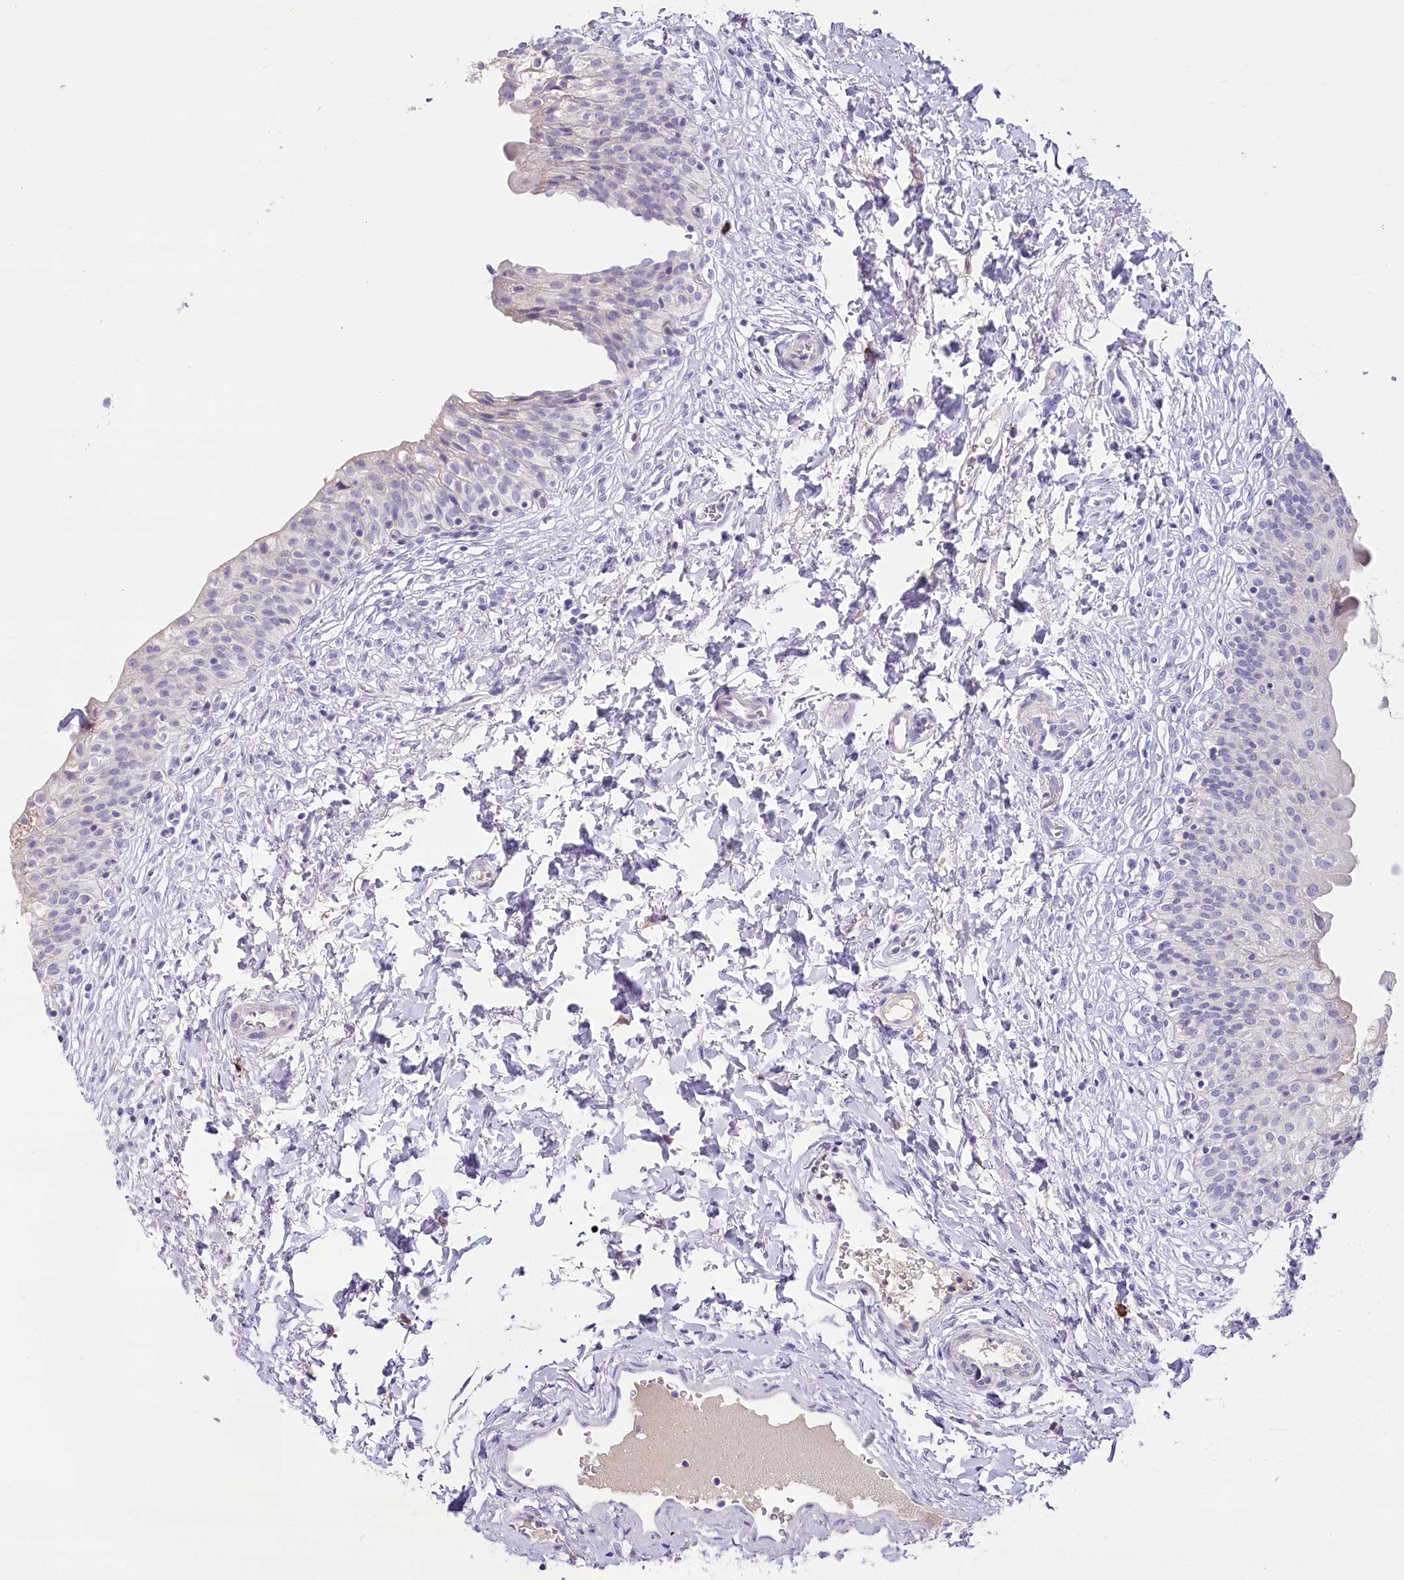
{"staining": {"intensity": "negative", "quantity": "none", "location": "none"}, "tissue": "urinary bladder", "cell_type": "Urothelial cells", "image_type": "normal", "snomed": [{"axis": "morphology", "description": "Normal tissue, NOS"}, {"axis": "topography", "description": "Urinary bladder"}], "caption": "Benign urinary bladder was stained to show a protein in brown. There is no significant staining in urothelial cells. (DAB immunohistochemistry visualized using brightfield microscopy, high magnification).", "gene": "MYOZ1", "patient": {"sex": "male", "age": 55}}